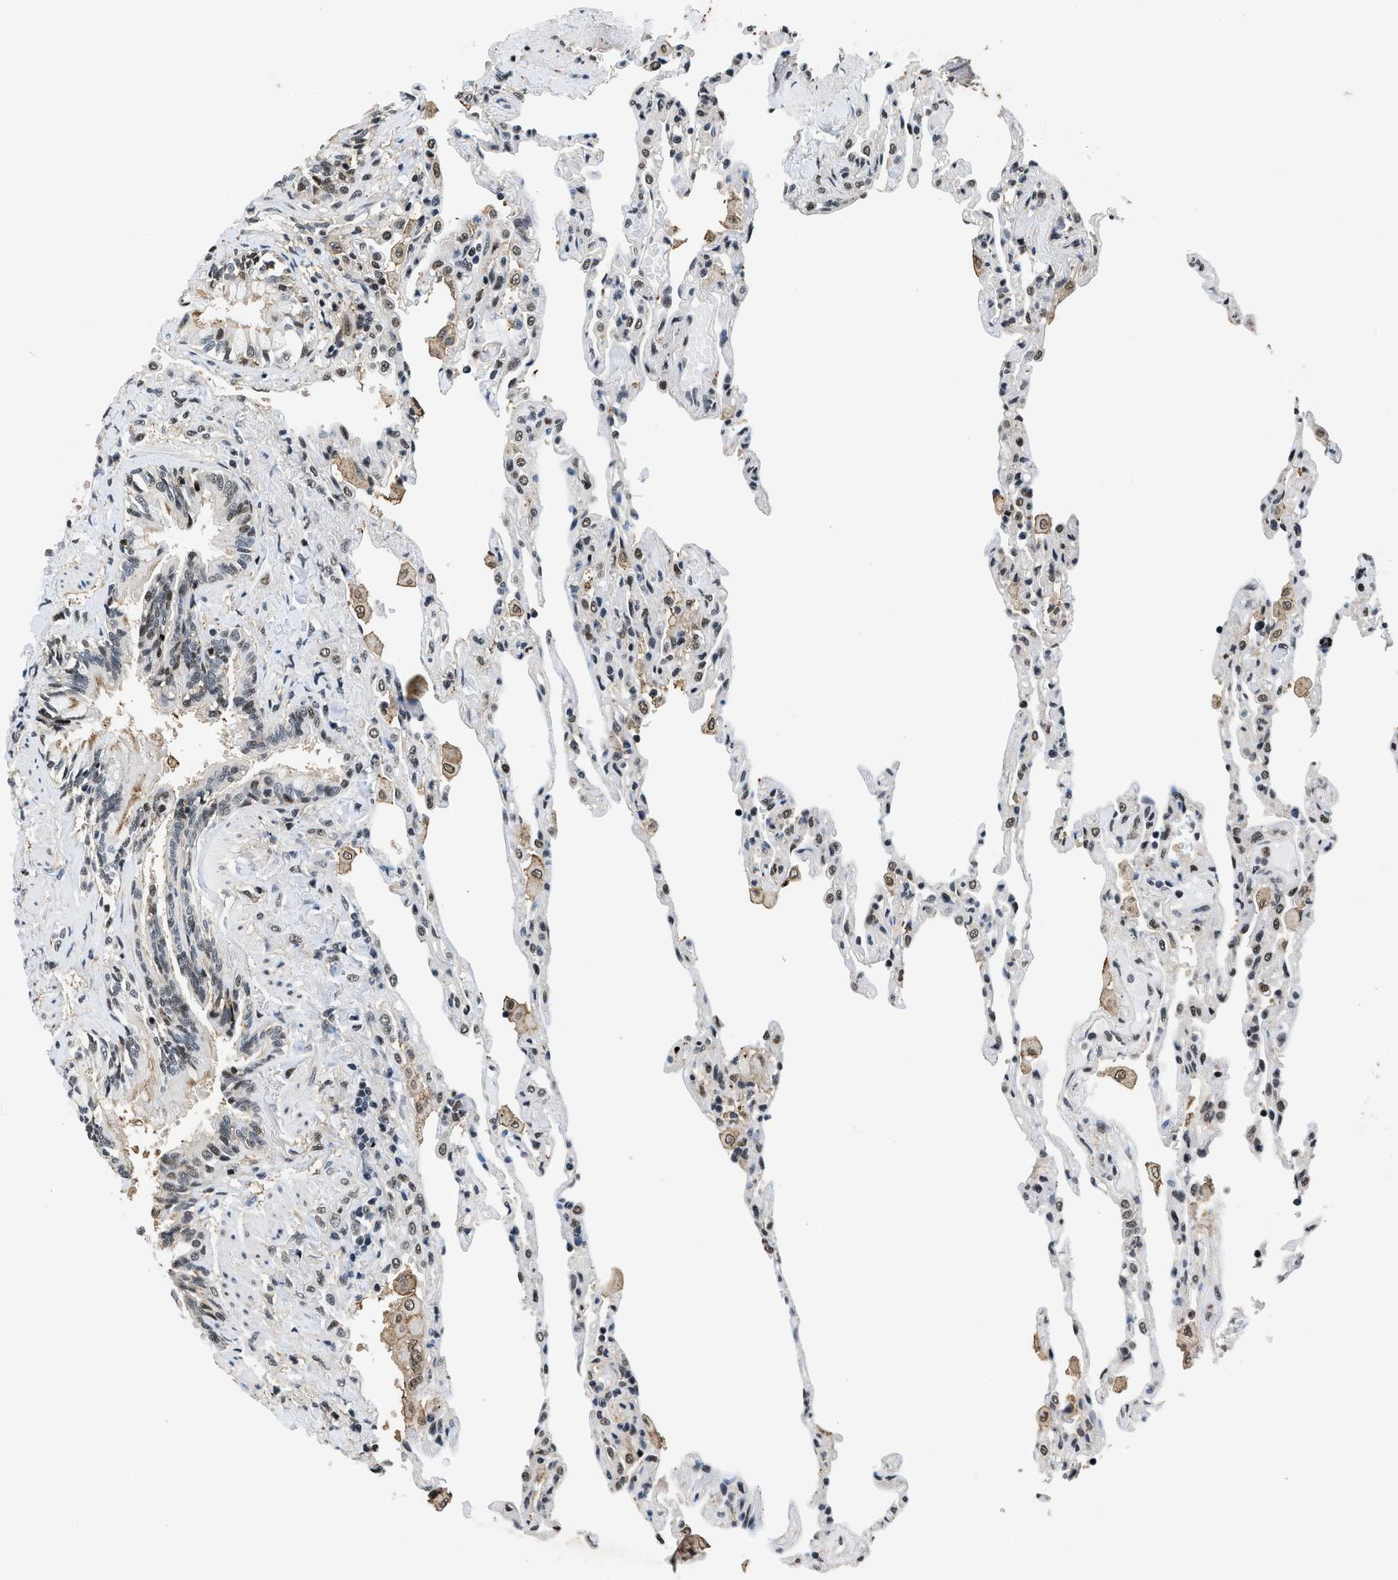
{"staining": {"intensity": "moderate", "quantity": "25%-75%", "location": "nuclear"}, "tissue": "lung", "cell_type": "Alveolar cells", "image_type": "normal", "snomed": [{"axis": "morphology", "description": "Normal tissue, NOS"}, {"axis": "topography", "description": "Lung"}], "caption": "Alveolar cells reveal moderate nuclear expression in about 25%-75% of cells in normal lung. (DAB (3,3'-diaminobenzidine) IHC with brightfield microscopy, high magnification).", "gene": "HNRNPF", "patient": {"sex": "male", "age": 59}}